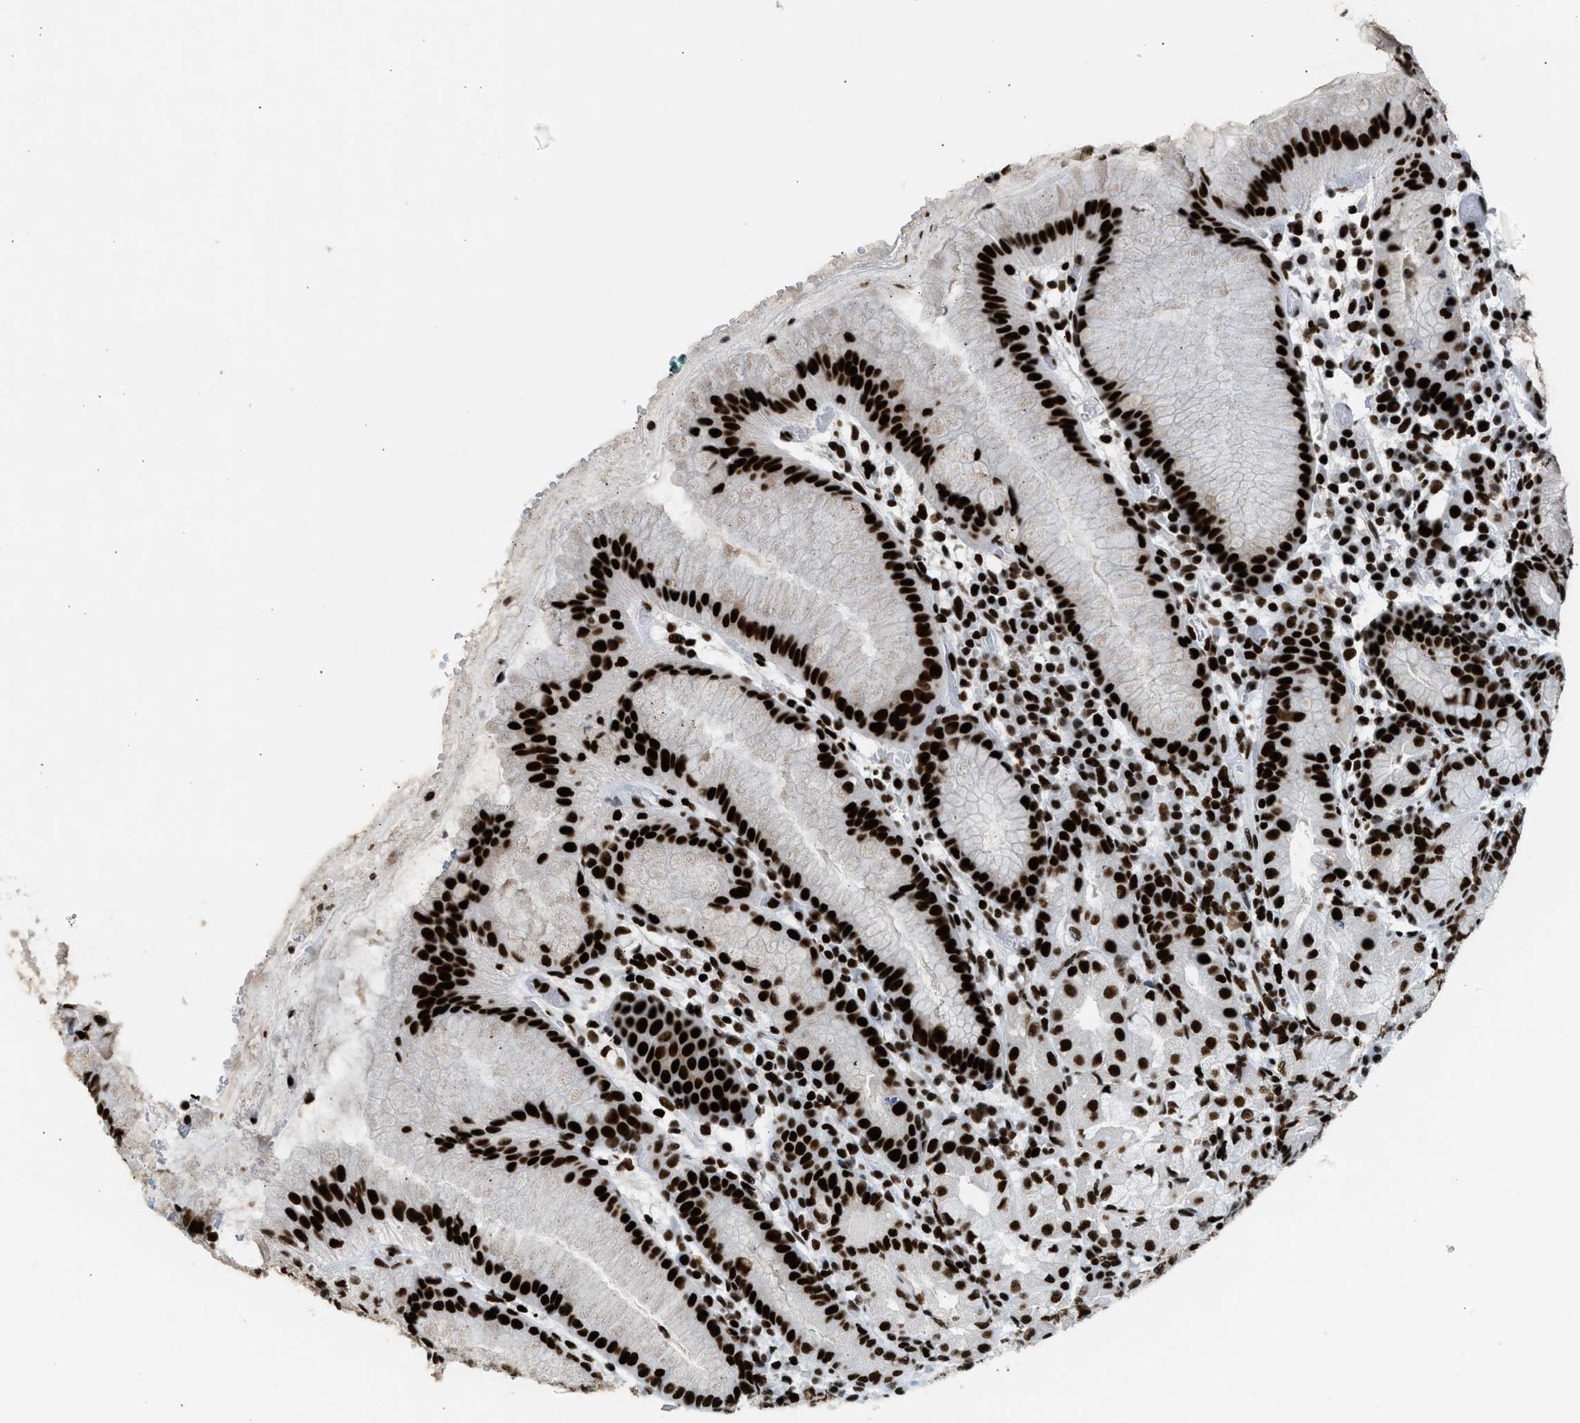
{"staining": {"intensity": "strong", "quantity": ">75%", "location": "nuclear"}, "tissue": "stomach", "cell_type": "Glandular cells", "image_type": "normal", "snomed": [{"axis": "morphology", "description": "Normal tissue, NOS"}, {"axis": "topography", "description": "Stomach"}, {"axis": "topography", "description": "Stomach, lower"}], "caption": "IHC (DAB (3,3'-diaminobenzidine)) staining of normal stomach reveals strong nuclear protein expression in about >75% of glandular cells.", "gene": "PIF1", "patient": {"sex": "female", "age": 75}}